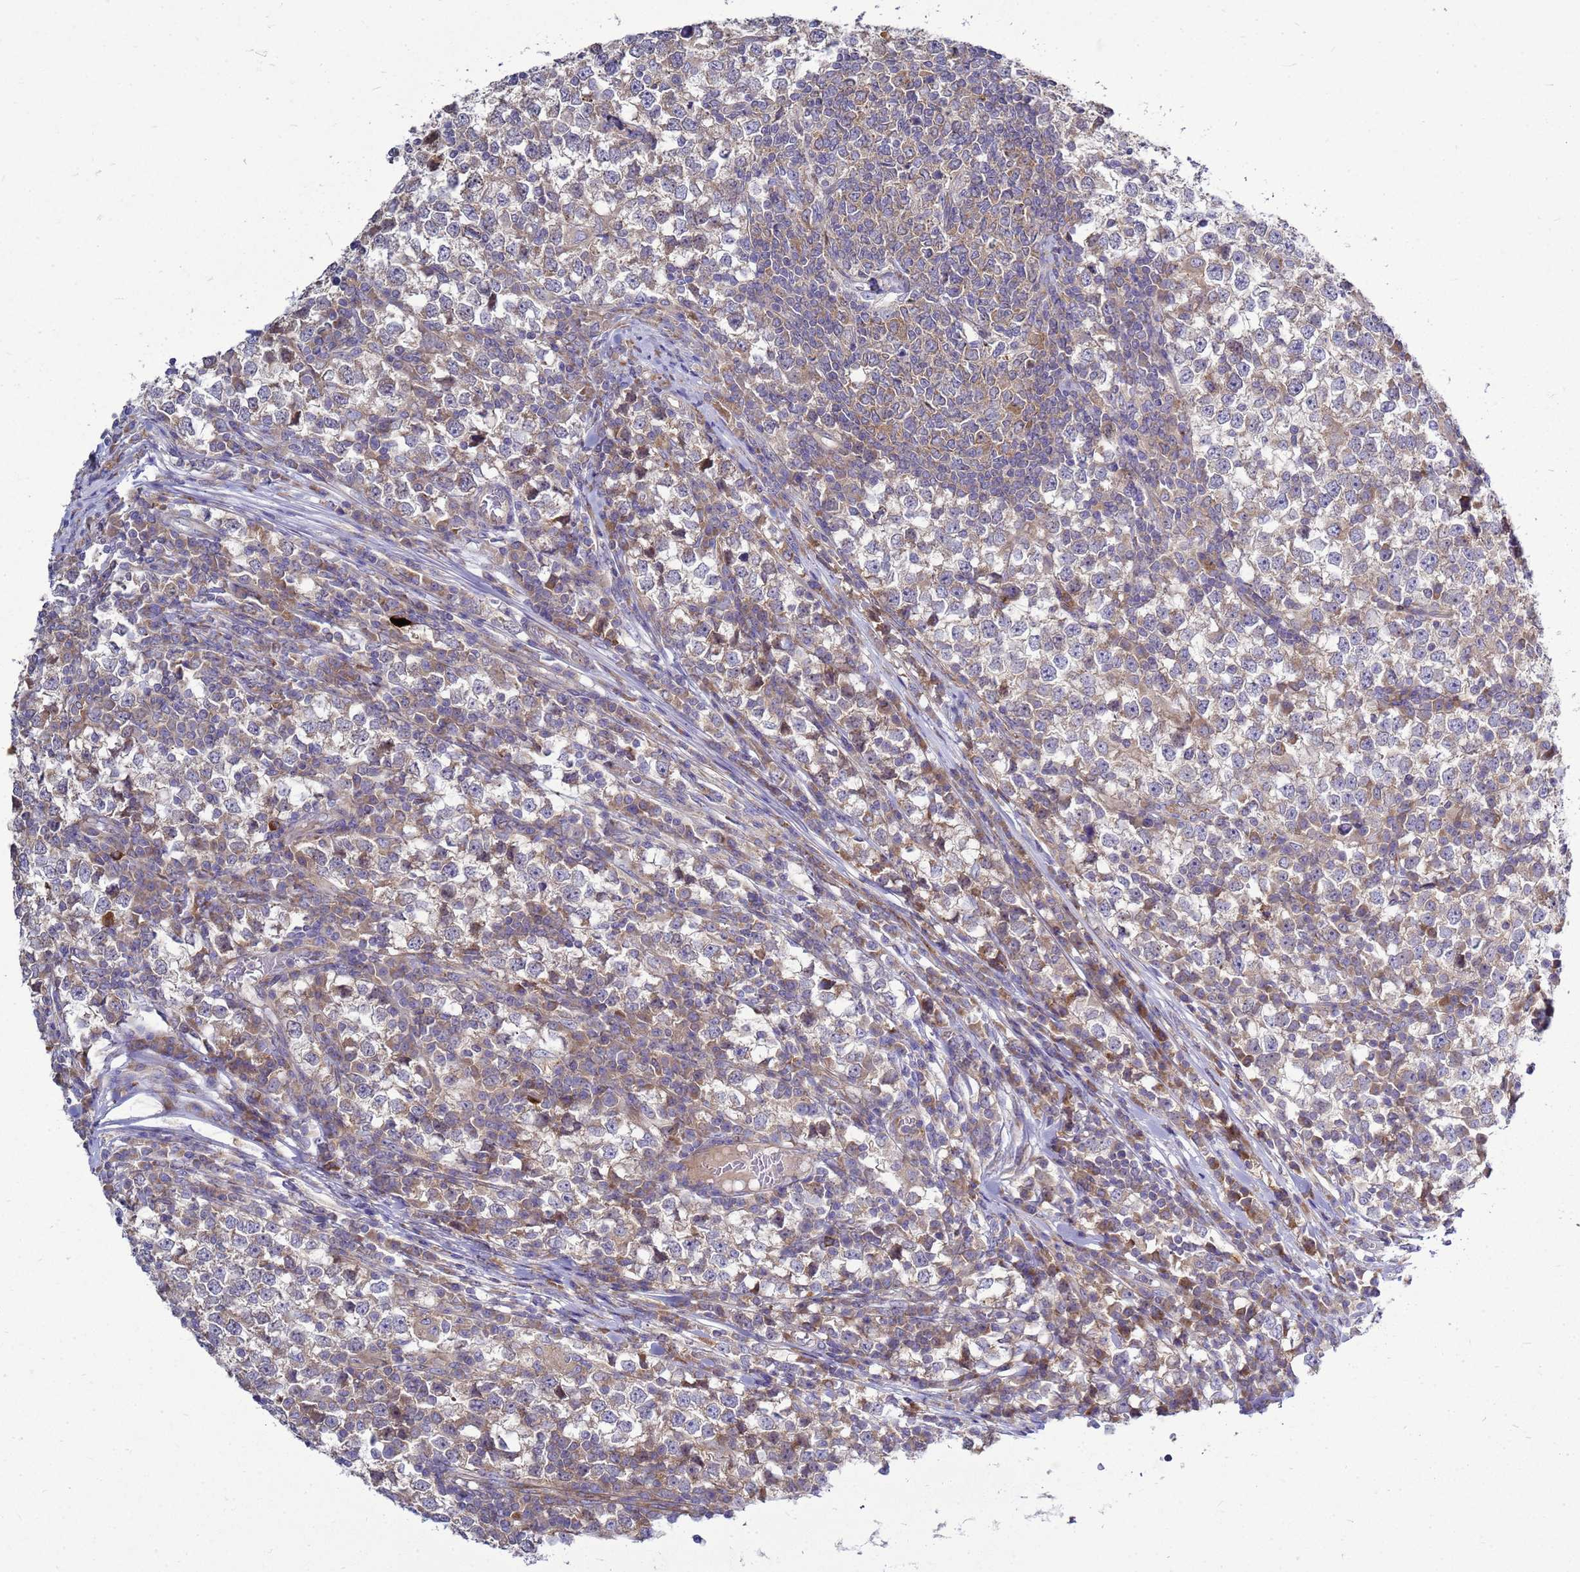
{"staining": {"intensity": "weak", "quantity": "<25%", "location": "cytoplasmic/membranous"}, "tissue": "testis cancer", "cell_type": "Tumor cells", "image_type": "cancer", "snomed": [{"axis": "morphology", "description": "Seminoma, NOS"}, {"axis": "topography", "description": "Testis"}], "caption": "Histopathology image shows no significant protein staining in tumor cells of testis cancer.", "gene": "MON1B", "patient": {"sex": "male", "age": 65}}